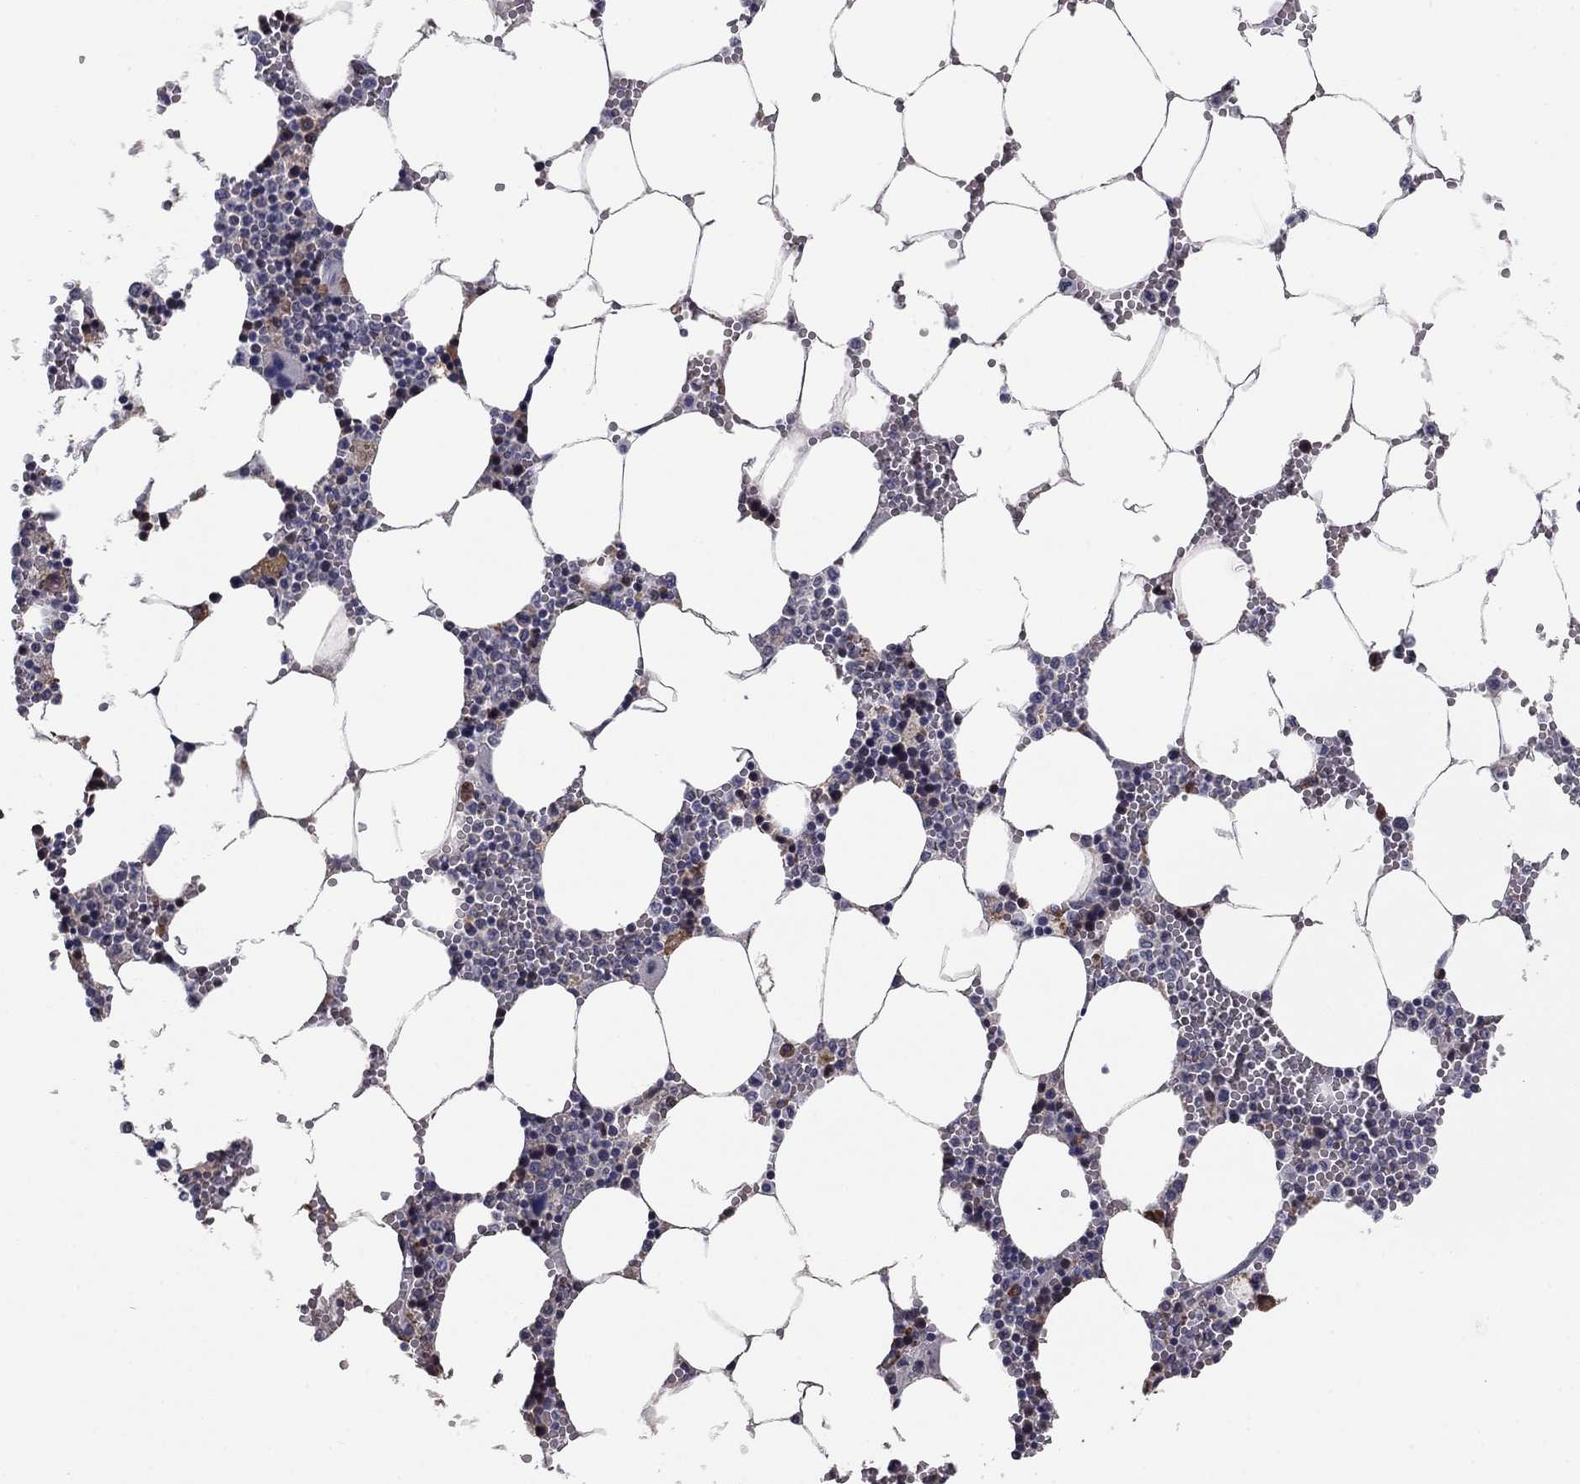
{"staining": {"intensity": "moderate", "quantity": "<25%", "location": "cytoplasmic/membranous"}, "tissue": "bone marrow", "cell_type": "Hematopoietic cells", "image_type": "normal", "snomed": [{"axis": "morphology", "description": "Normal tissue, NOS"}, {"axis": "topography", "description": "Bone marrow"}], "caption": "Hematopoietic cells exhibit low levels of moderate cytoplasmic/membranous staining in about <25% of cells in benign bone marrow. The staining was performed using DAB (3,3'-diaminobenzidine), with brown indicating positive protein expression. Nuclei are stained blue with hematoxylin.", "gene": "HSPB2", "patient": {"sex": "female", "age": 64}}